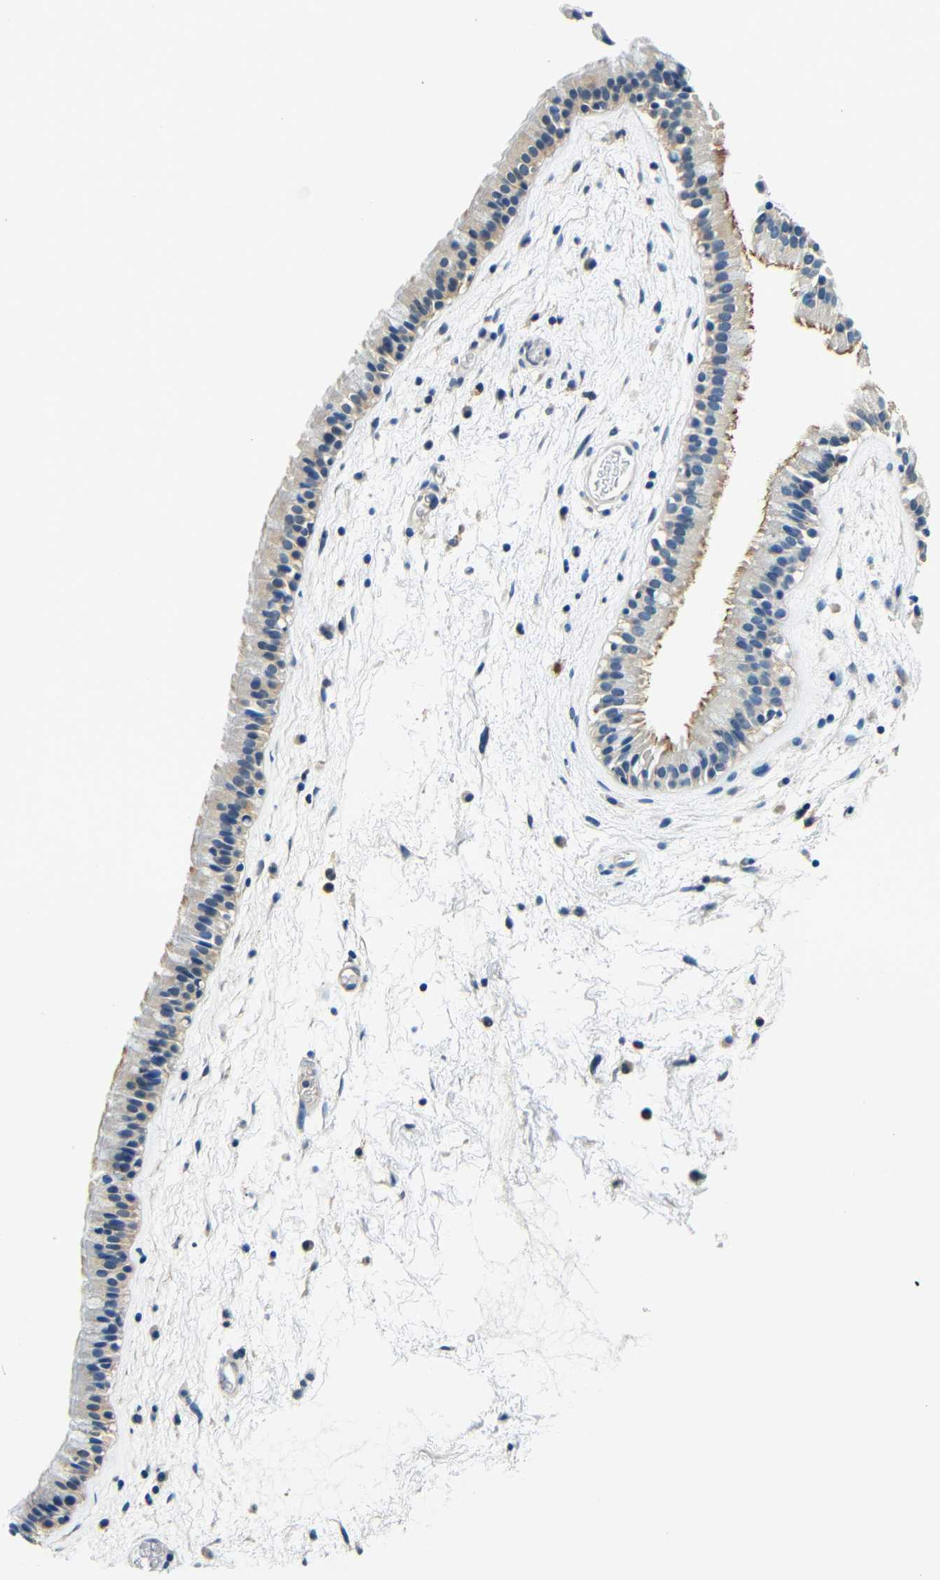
{"staining": {"intensity": "moderate", "quantity": "<25%", "location": "cytoplasmic/membranous"}, "tissue": "nasopharynx", "cell_type": "Respiratory epithelial cells", "image_type": "normal", "snomed": [{"axis": "morphology", "description": "Normal tissue, NOS"}, {"axis": "morphology", "description": "Inflammation, NOS"}, {"axis": "topography", "description": "Nasopharynx"}], "caption": "Brown immunohistochemical staining in benign human nasopharynx displays moderate cytoplasmic/membranous positivity in about <25% of respiratory epithelial cells. (brown staining indicates protein expression, while blue staining denotes nuclei).", "gene": "ADAP1", "patient": {"sex": "male", "age": 48}}